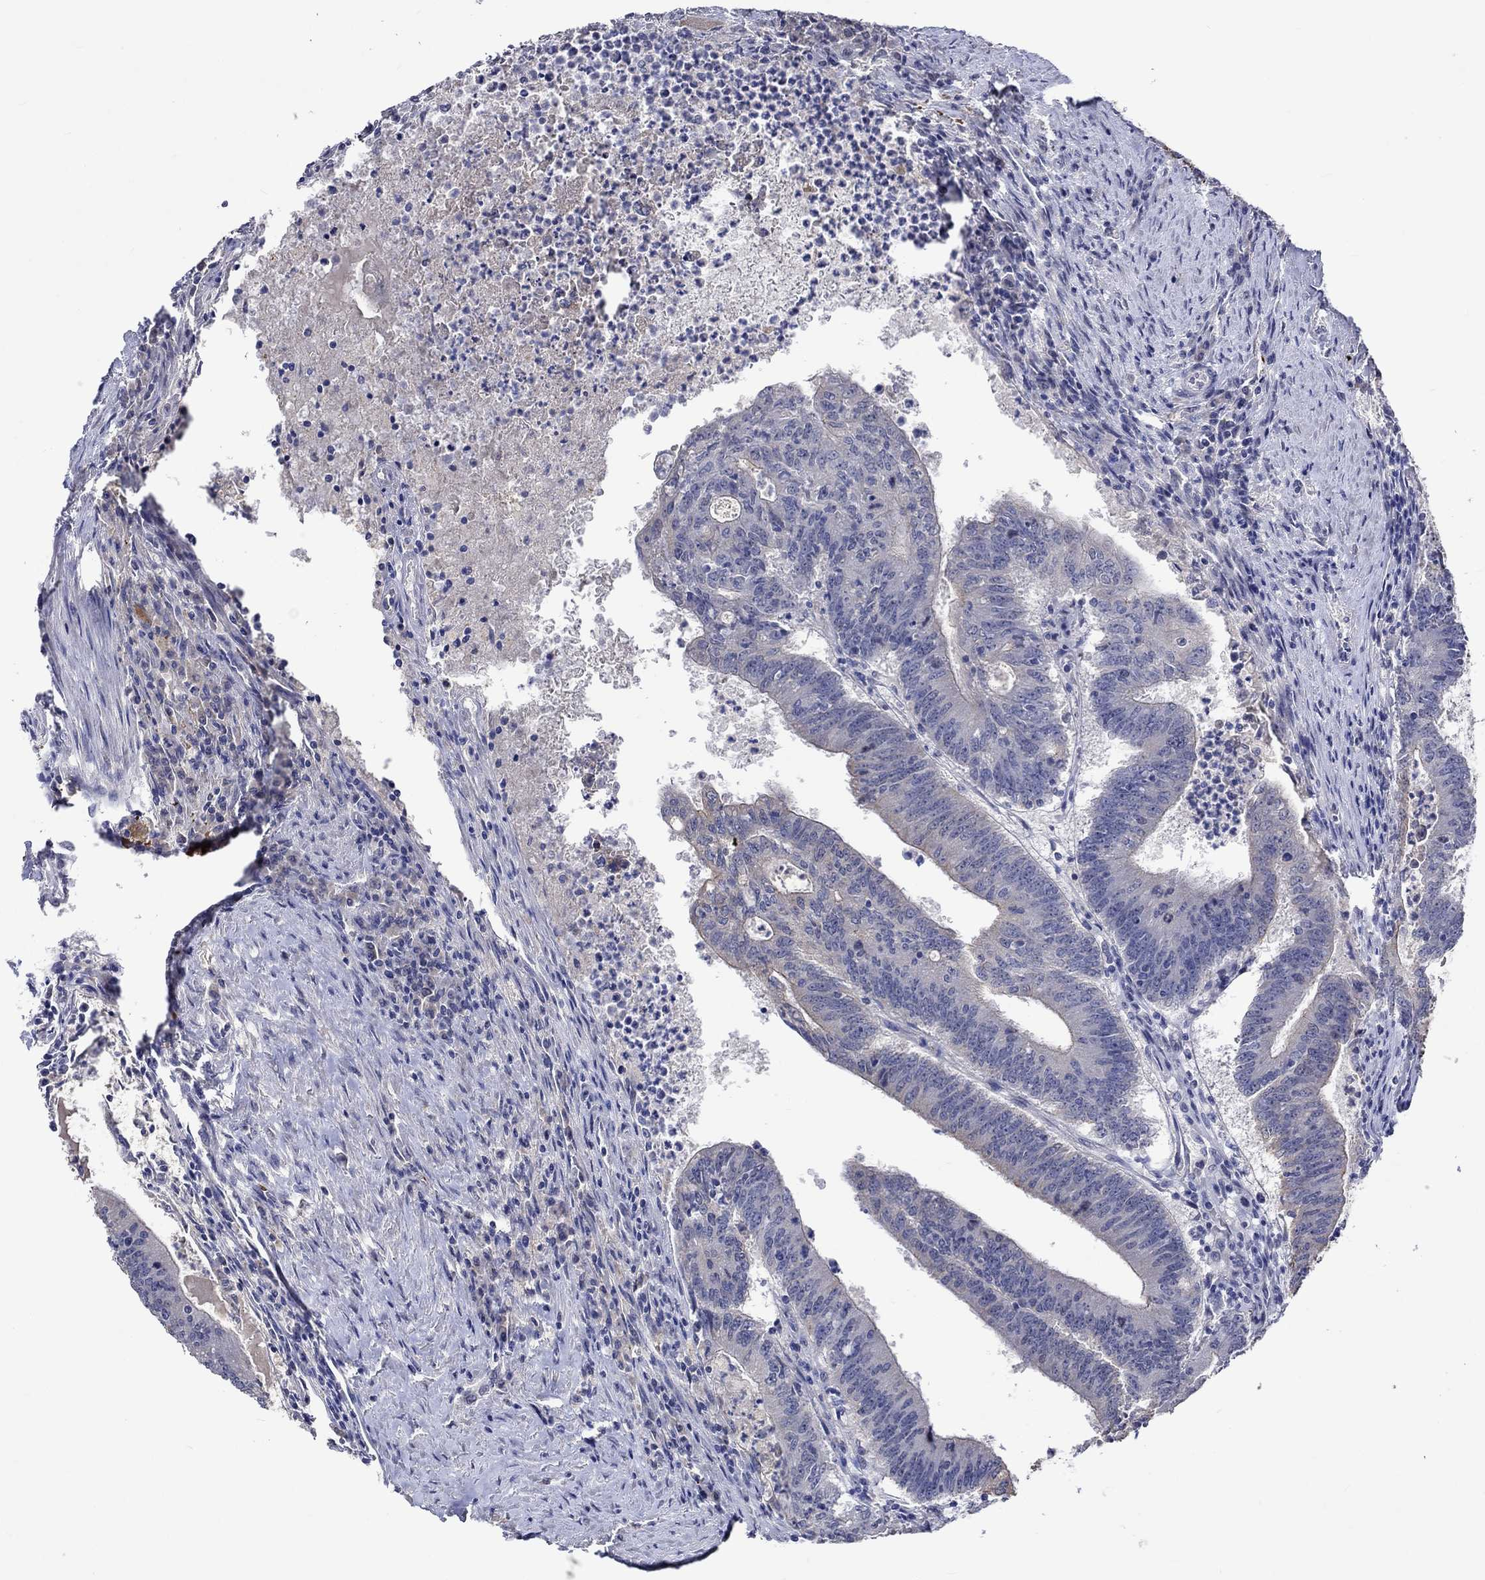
{"staining": {"intensity": "strong", "quantity": "<25%", "location": "cytoplasmic/membranous"}, "tissue": "colorectal cancer", "cell_type": "Tumor cells", "image_type": "cancer", "snomed": [{"axis": "morphology", "description": "Adenocarcinoma, NOS"}, {"axis": "topography", "description": "Colon"}], "caption": "DAB (3,3'-diaminobenzidine) immunohistochemical staining of human adenocarcinoma (colorectal) exhibits strong cytoplasmic/membranous protein positivity in about <25% of tumor cells.", "gene": "DDX3Y", "patient": {"sex": "female", "age": 70}}